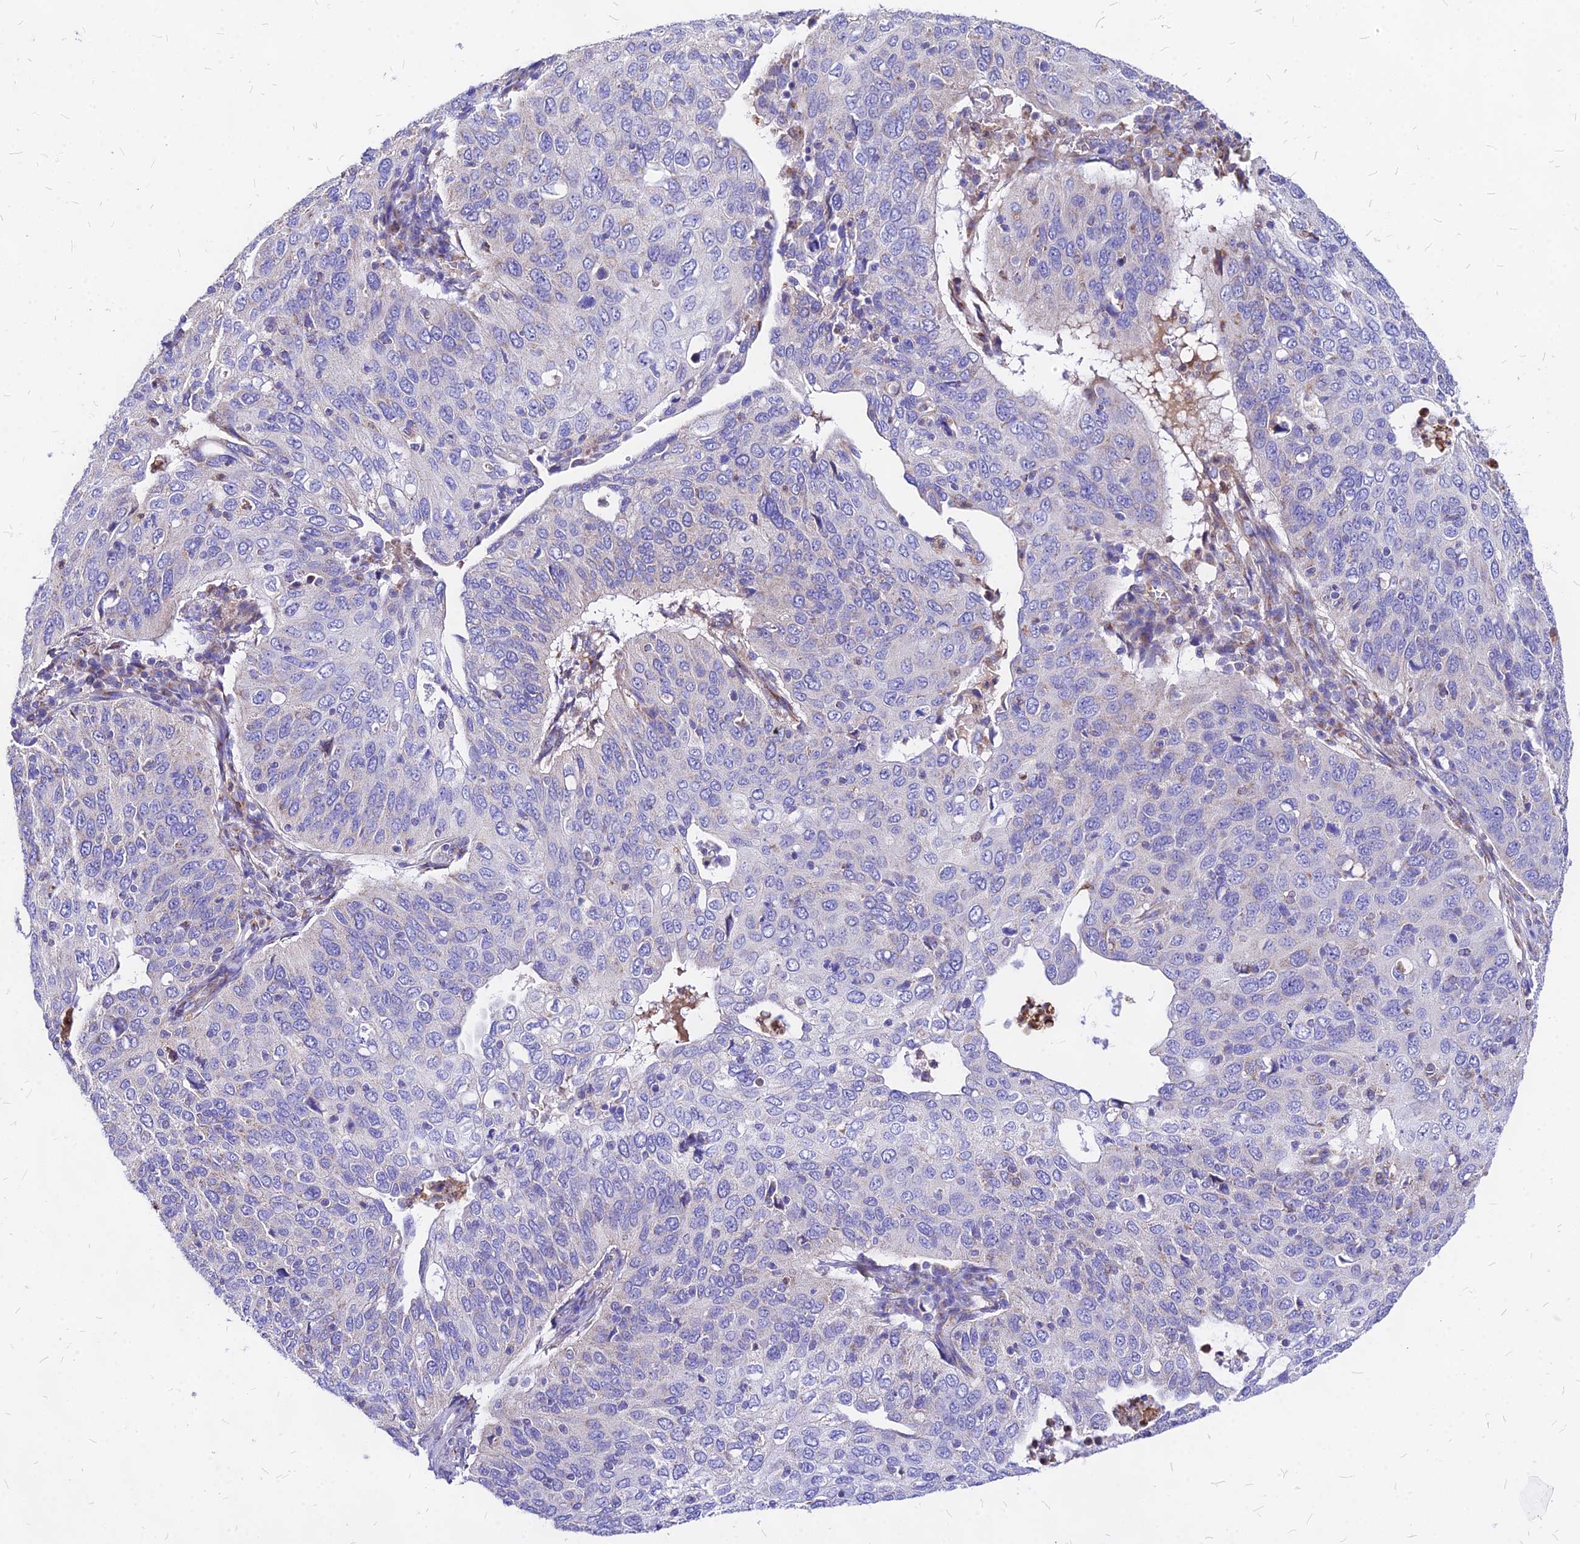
{"staining": {"intensity": "negative", "quantity": "none", "location": "none"}, "tissue": "cervical cancer", "cell_type": "Tumor cells", "image_type": "cancer", "snomed": [{"axis": "morphology", "description": "Squamous cell carcinoma, NOS"}, {"axis": "topography", "description": "Cervix"}], "caption": "IHC micrograph of neoplastic tissue: cervical cancer stained with DAB (3,3'-diaminobenzidine) displays no significant protein staining in tumor cells. (DAB IHC, high magnification).", "gene": "MRPL3", "patient": {"sex": "female", "age": 36}}